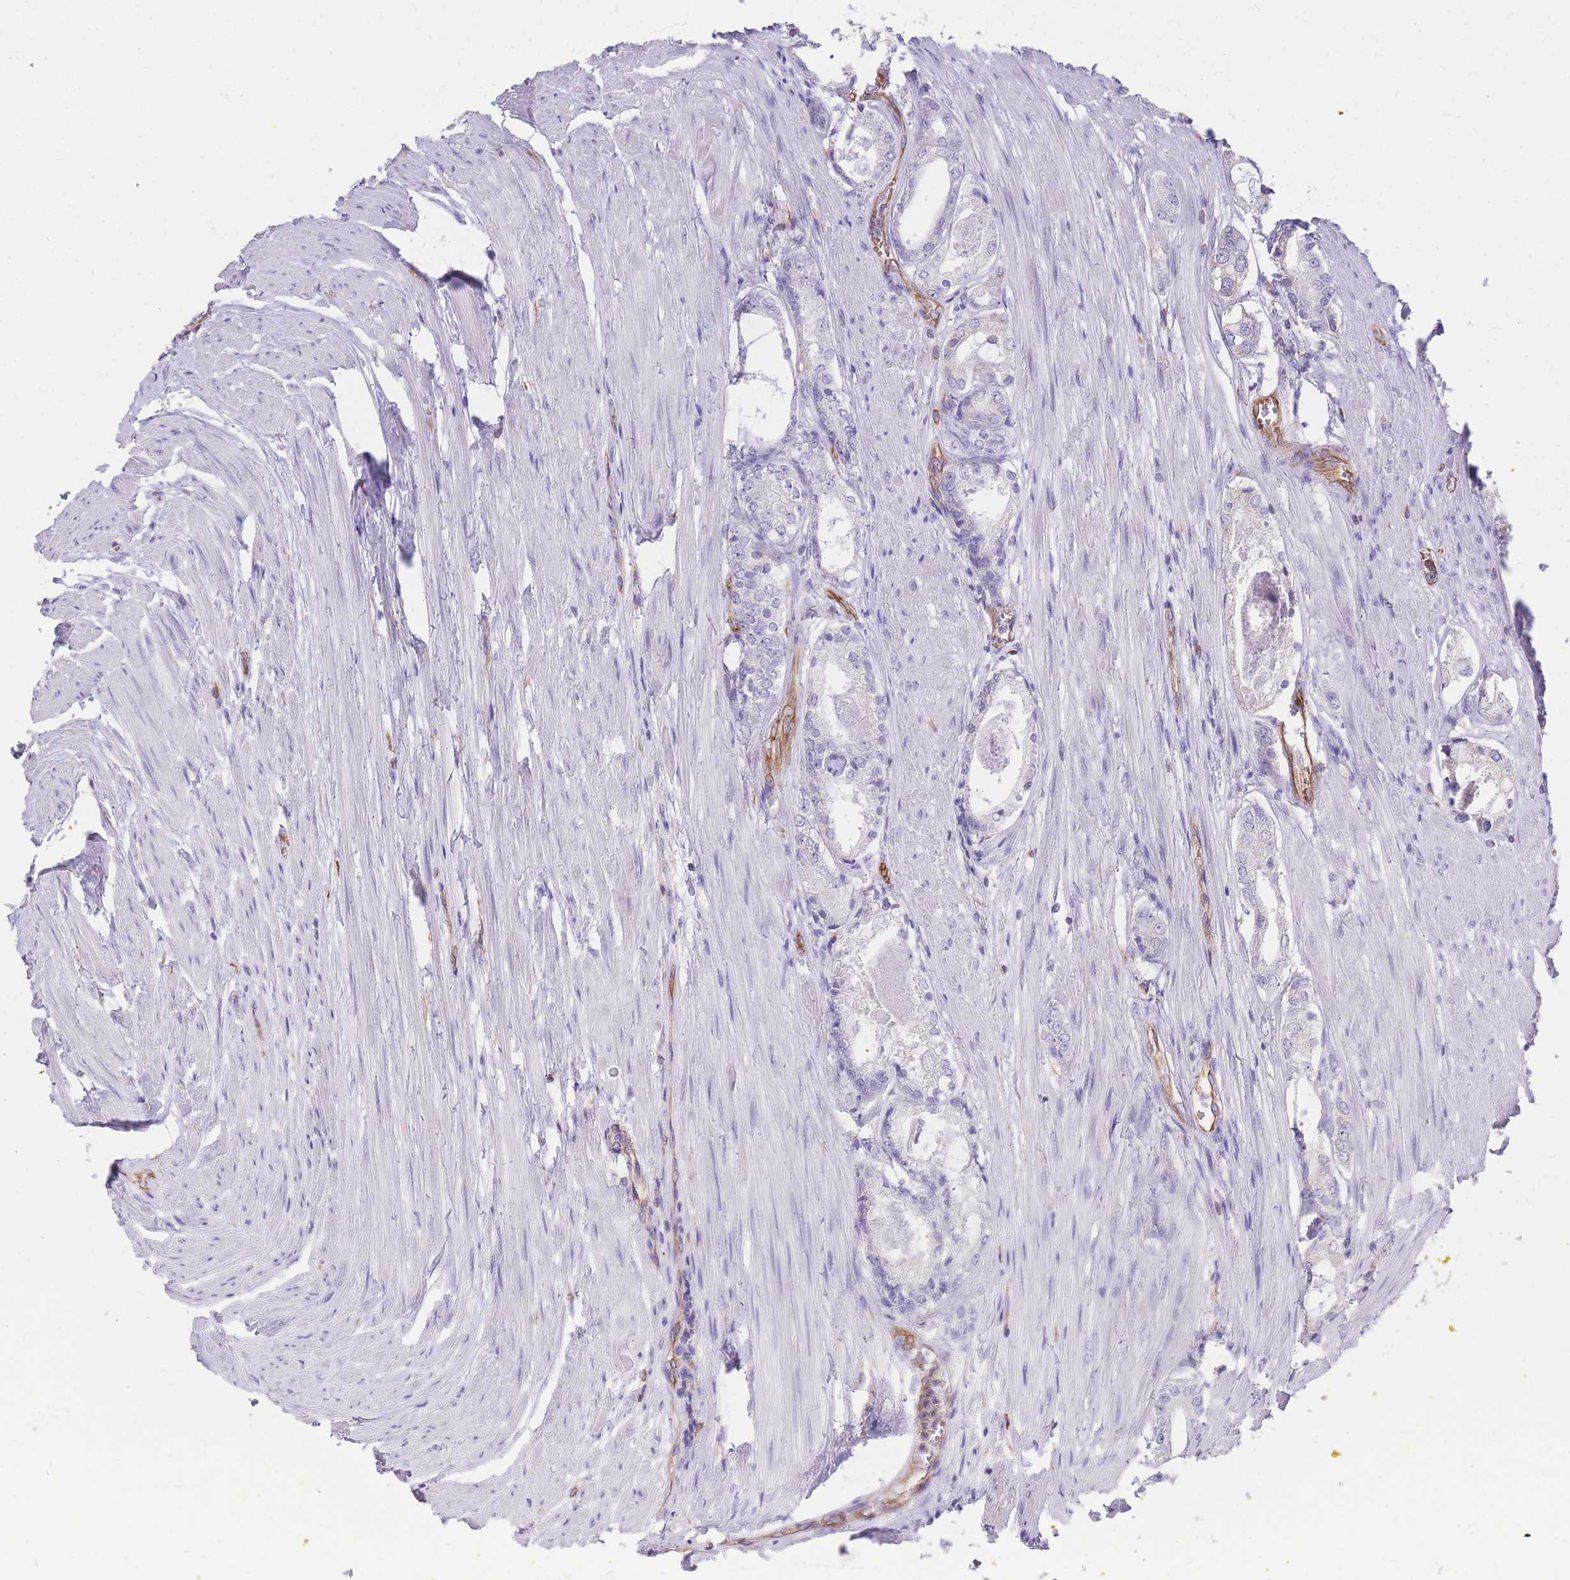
{"staining": {"intensity": "negative", "quantity": "none", "location": "none"}, "tissue": "prostate cancer", "cell_type": "Tumor cells", "image_type": "cancer", "snomed": [{"axis": "morphology", "description": "Adenocarcinoma, Low grade"}, {"axis": "topography", "description": "Prostate"}], "caption": "This histopathology image is of prostate cancer stained with immunohistochemistry (IHC) to label a protein in brown with the nuclei are counter-stained blue. There is no staining in tumor cells.", "gene": "ANKRD53", "patient": {"sex": "male", "age": 68}}